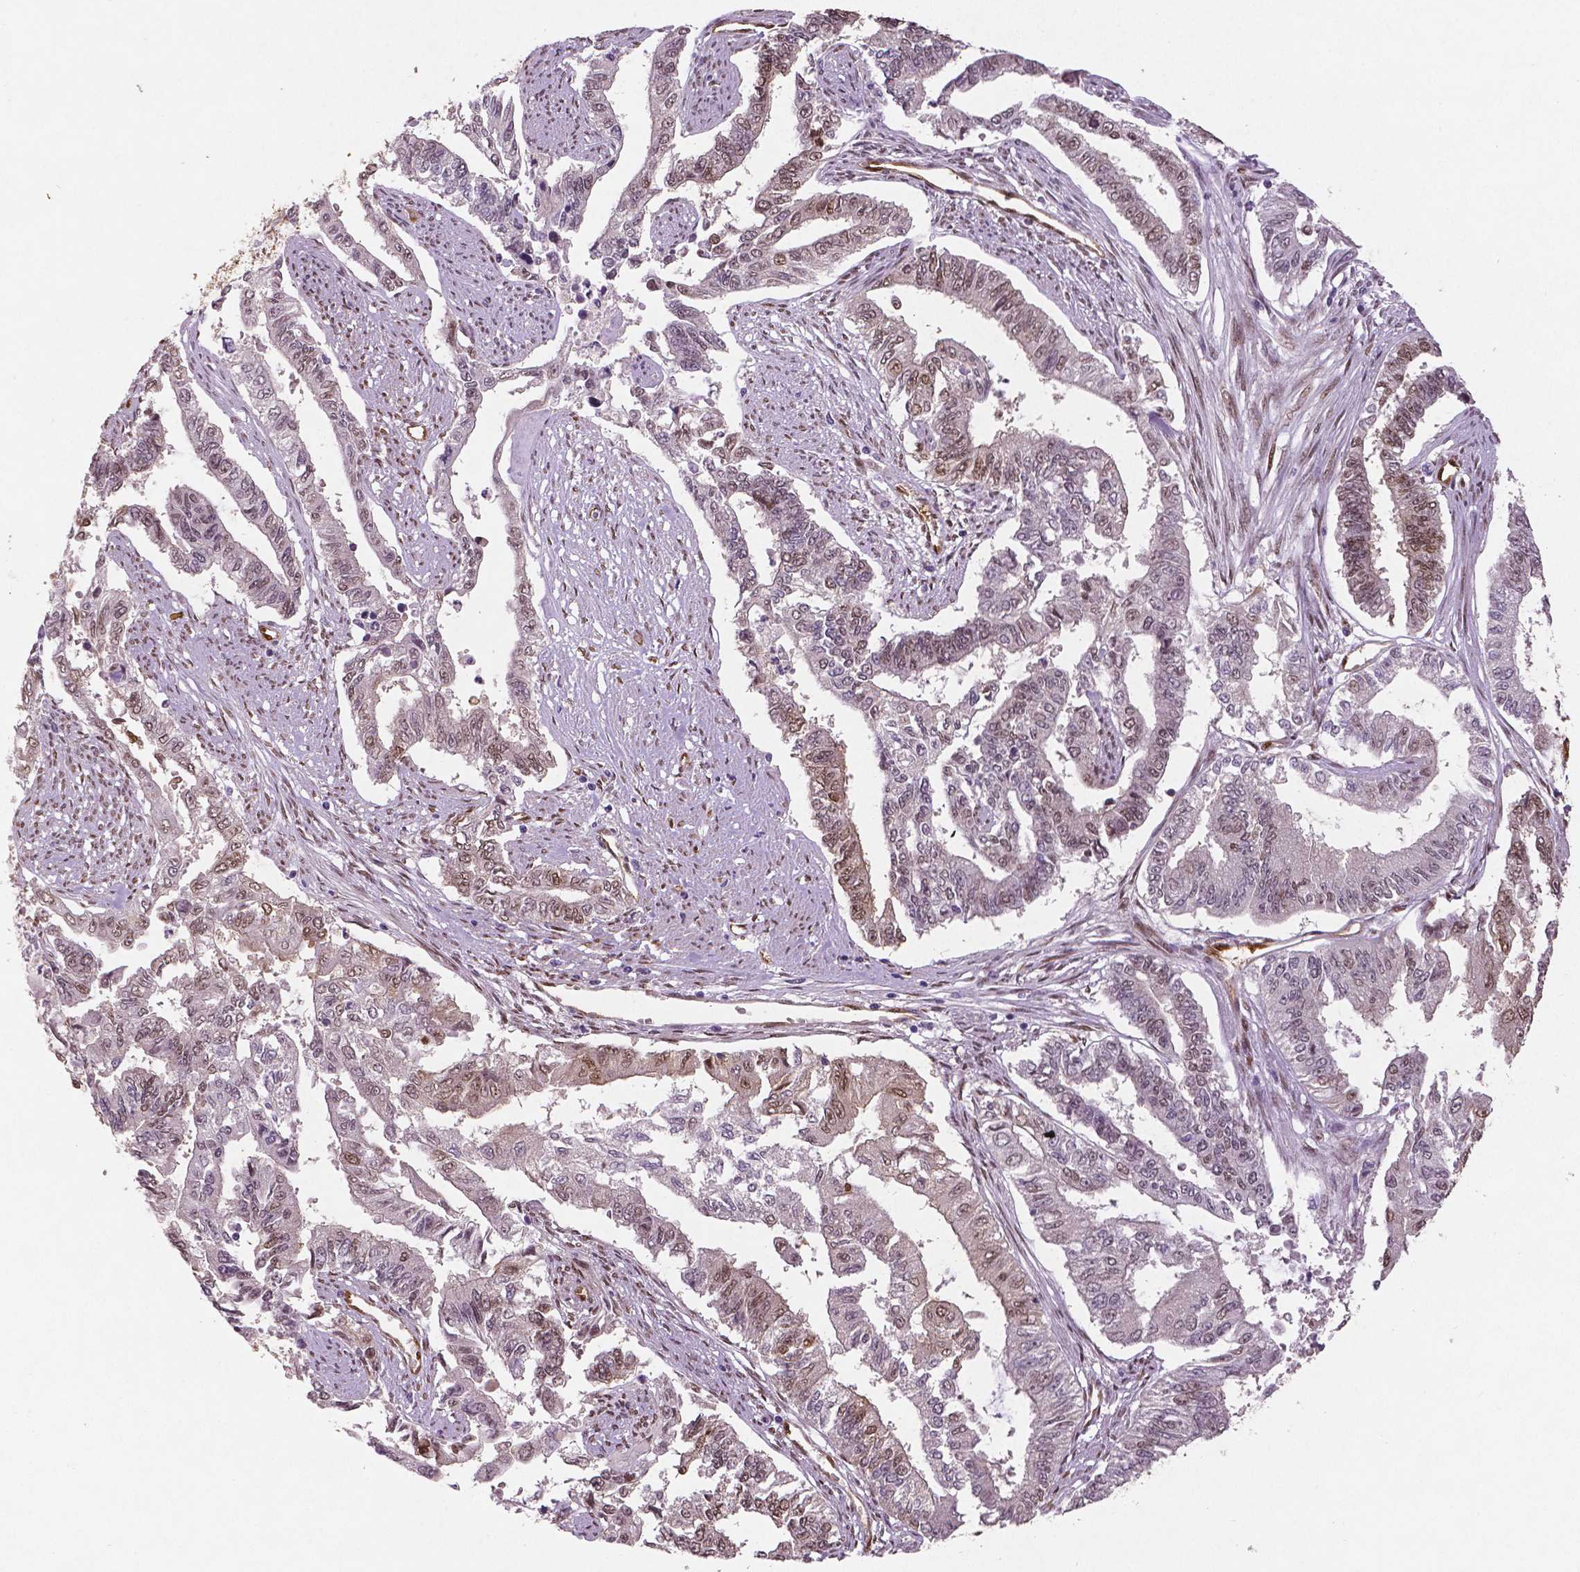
{"staining": {"intensity": "weak", "quantity": ">75%", "location": "nuclear"}, "tissue": "endometrial cancer", "cell_type": "Tumor cells", "image_type": "cancer", "snomed": [{"axis": "morphology", "description": "Adenocarcinoma, NOS"}, {"axis": "topography", "description": "Uterus"}], "caption": "Human adenocarcinoma (endometrial) stained for a protein (brown) reveals weak nuclear positive expression in about >75% of tumor cells.", "gene": "WWTR1", "patient": {"sex": "female", "age": 59}}